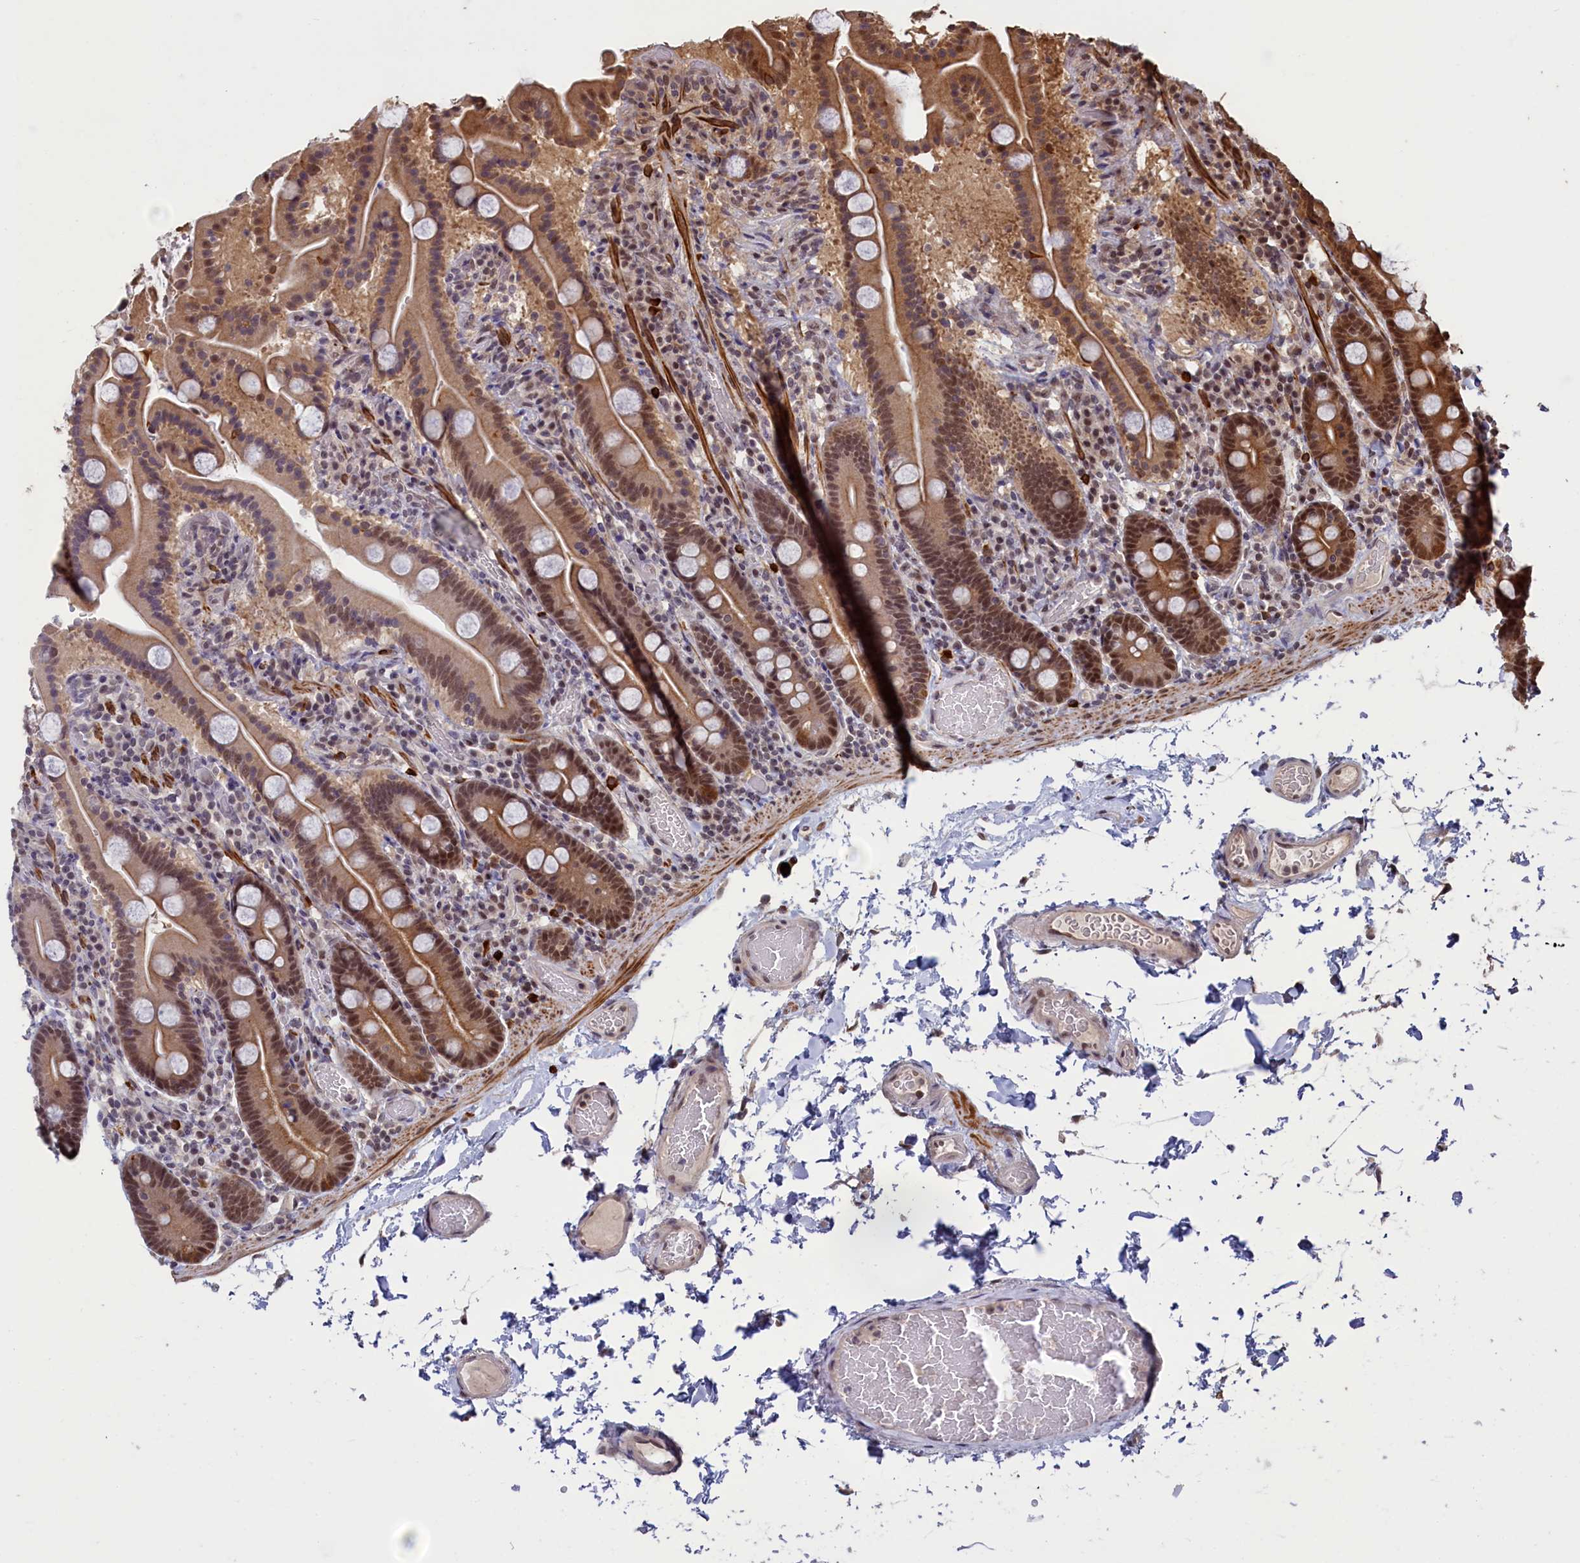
{"staining": {"intensity": "moderate", "quantity": ">75%", "location": "cytoplasmic/membranous,nuclear"}, "tissue": "duodenum", "cell_type": "Glandular cells", "image_type": "normal", "snomed": [{"axis": "morphology", "description": "Normal tissue, NOS"}, {"axis": "topography", "description": "Duodenum"}], "caption": "Benign duodenum shows moderate cytoplasmic/membranous,nuclear staining in about >75% of glandular cells.", "gene": "NAE1", "patient": {"sex": "male", "age": 55}}